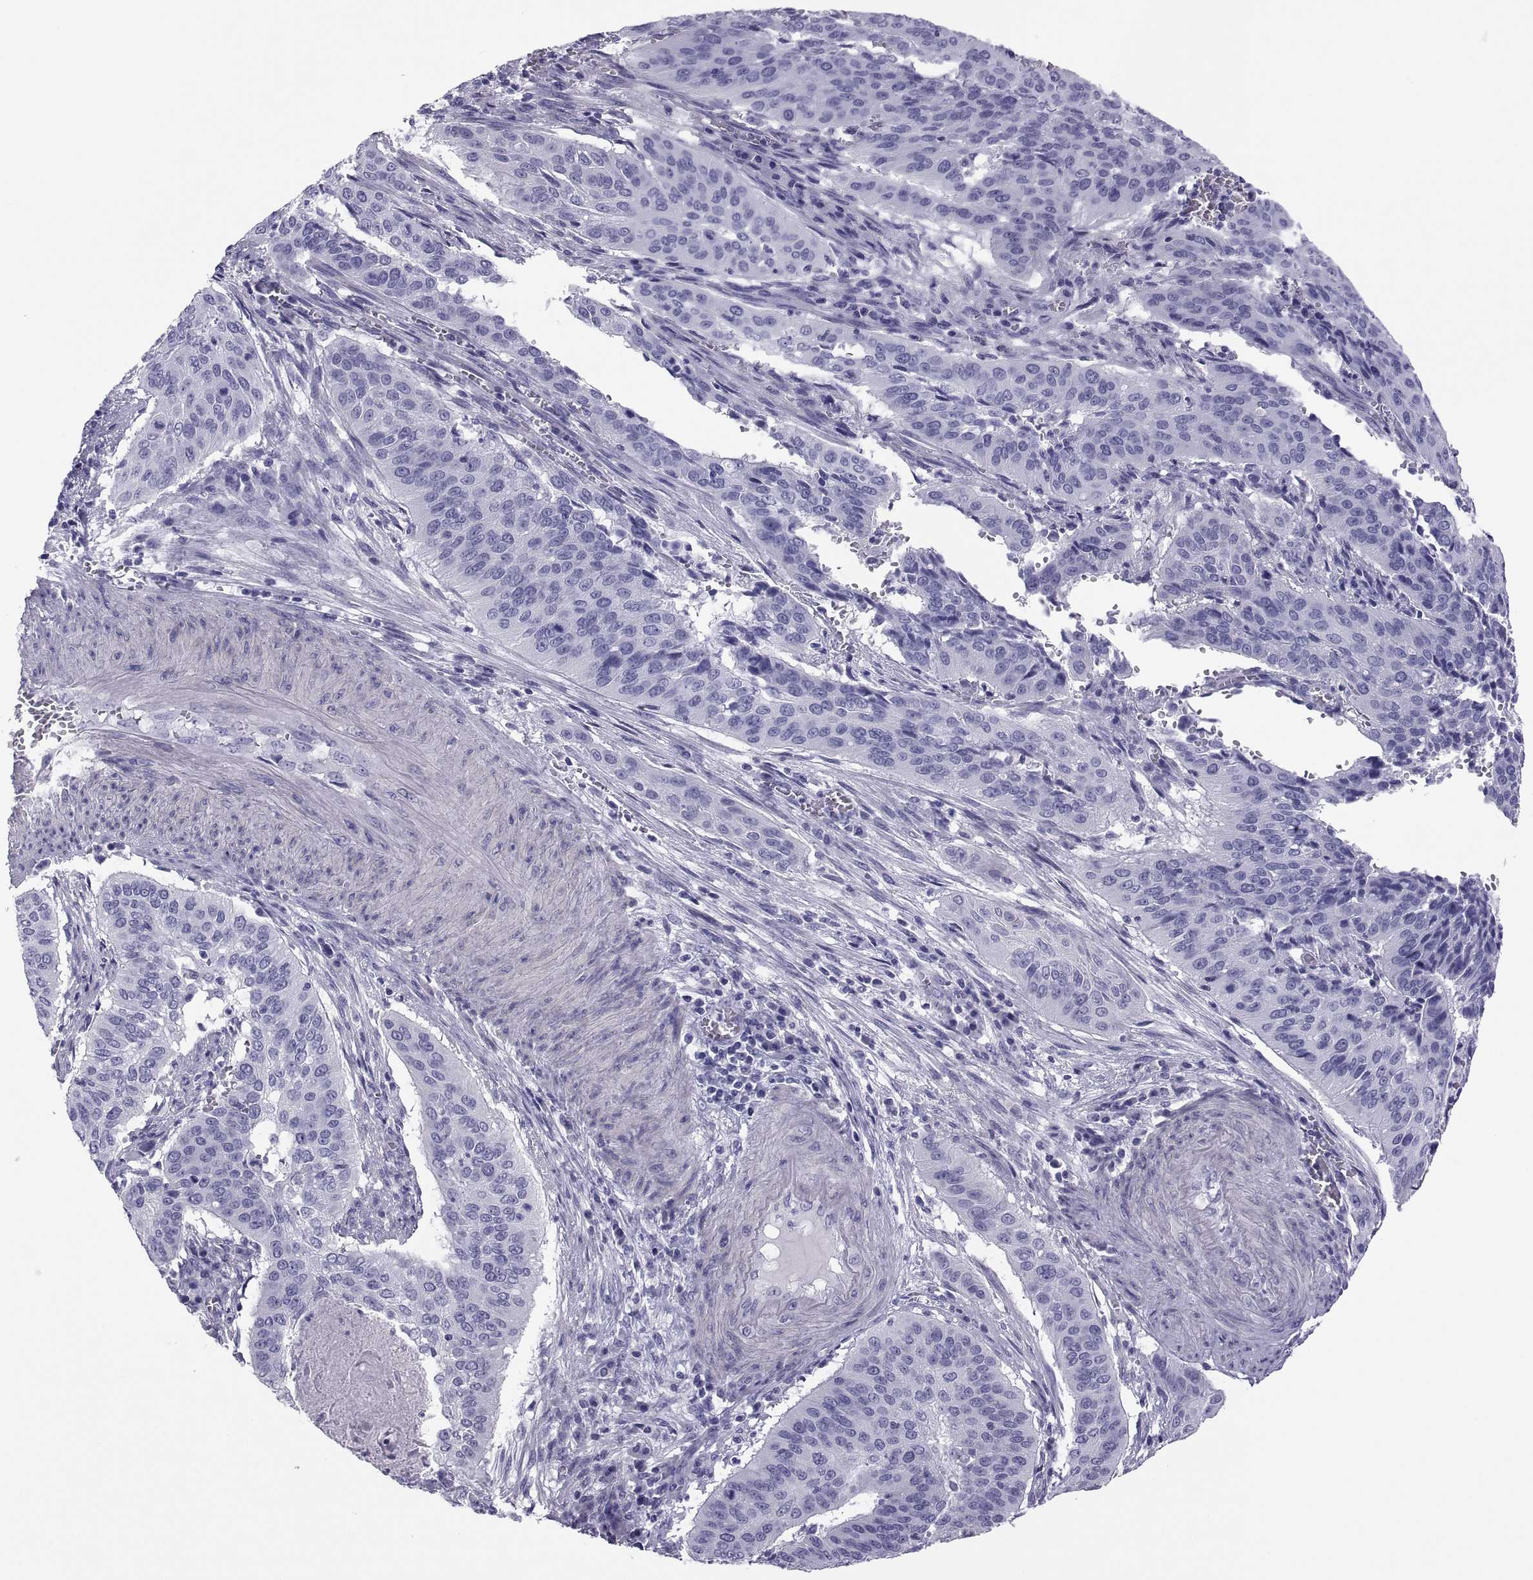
{"staining": {"intensity": "negative", "quantity": "none", "location": "none"}, "tissue": "cervical cancer", "cell_type": "Tumor cells", "image_type": "cancer", "snomed": [{"axis": "morphology", "description": "Squamous cell carcinoma, NOS"}, {"axis": "topography", "description": "Cervix"}], "caption": "IHC of human cervical squamous cell carcinoma displays no expression in tumor cells.", "gene": "RNASE12", "patient": {"sex": "female", "age": 39}}